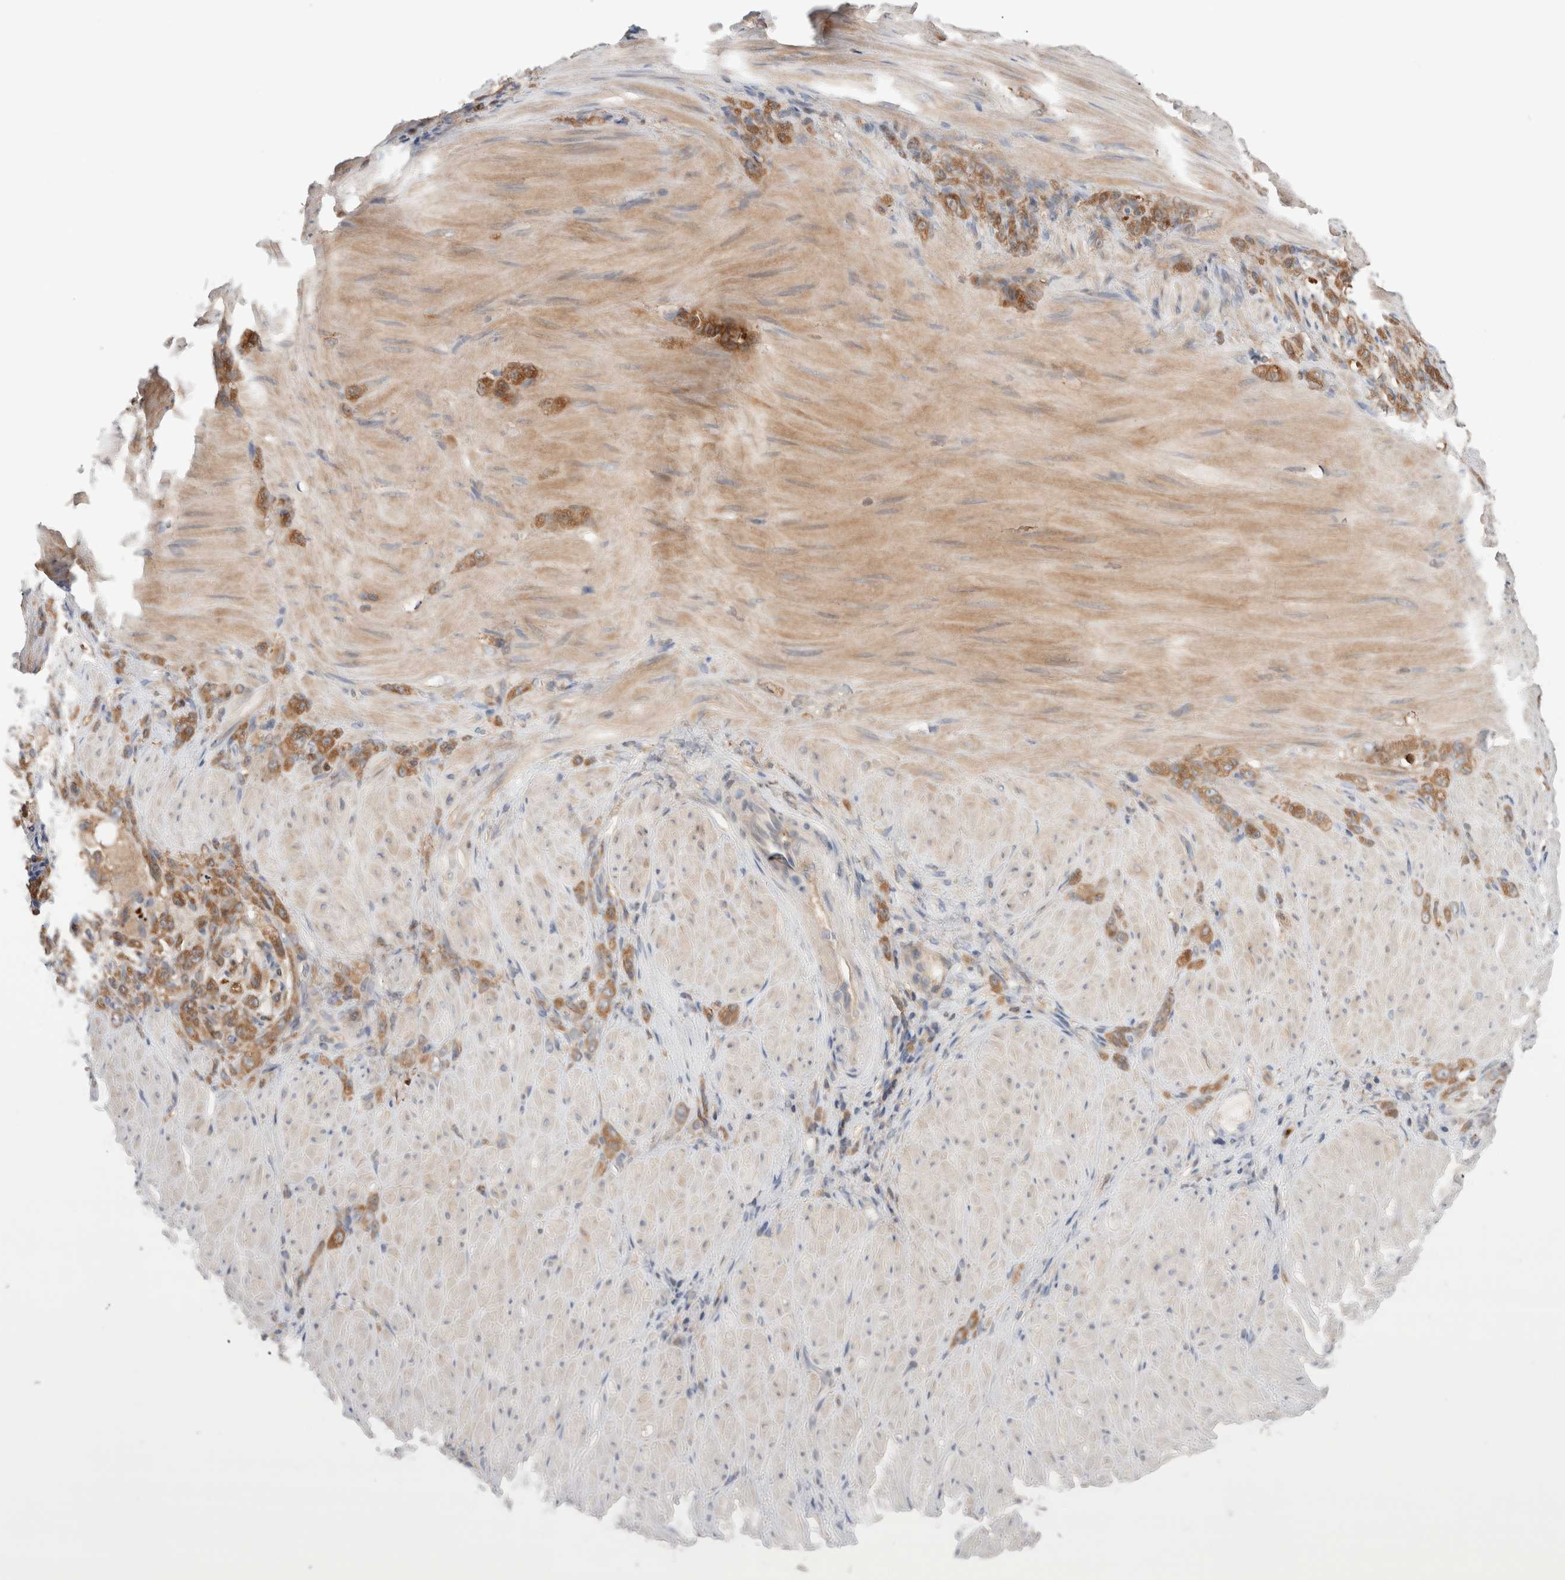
{"staining": {"intensity": "strong", "quantity": ">75%", "location": "cytoplasmic/membranous"}, "tissue": "stomach cancer", "cell_type": "Tumor cells", "image_type": "cancer", "snomed": [{"axis": "morphology", "description": "Normal tissue, NOS"}, {"axis": "morphology", "description": "Adenocarcinoma, NOS"}, {"axis": "topography", "description": "Stomach"}], "caption": "Immunohistochemical staining of adenocarcinoma (stomach) exhibits strong cytoplasmic/membranous protein positivity in approximately >75% of tumor cells.", "gene": "KLHL14", "patient": {"sex": "male", "age": 82}}